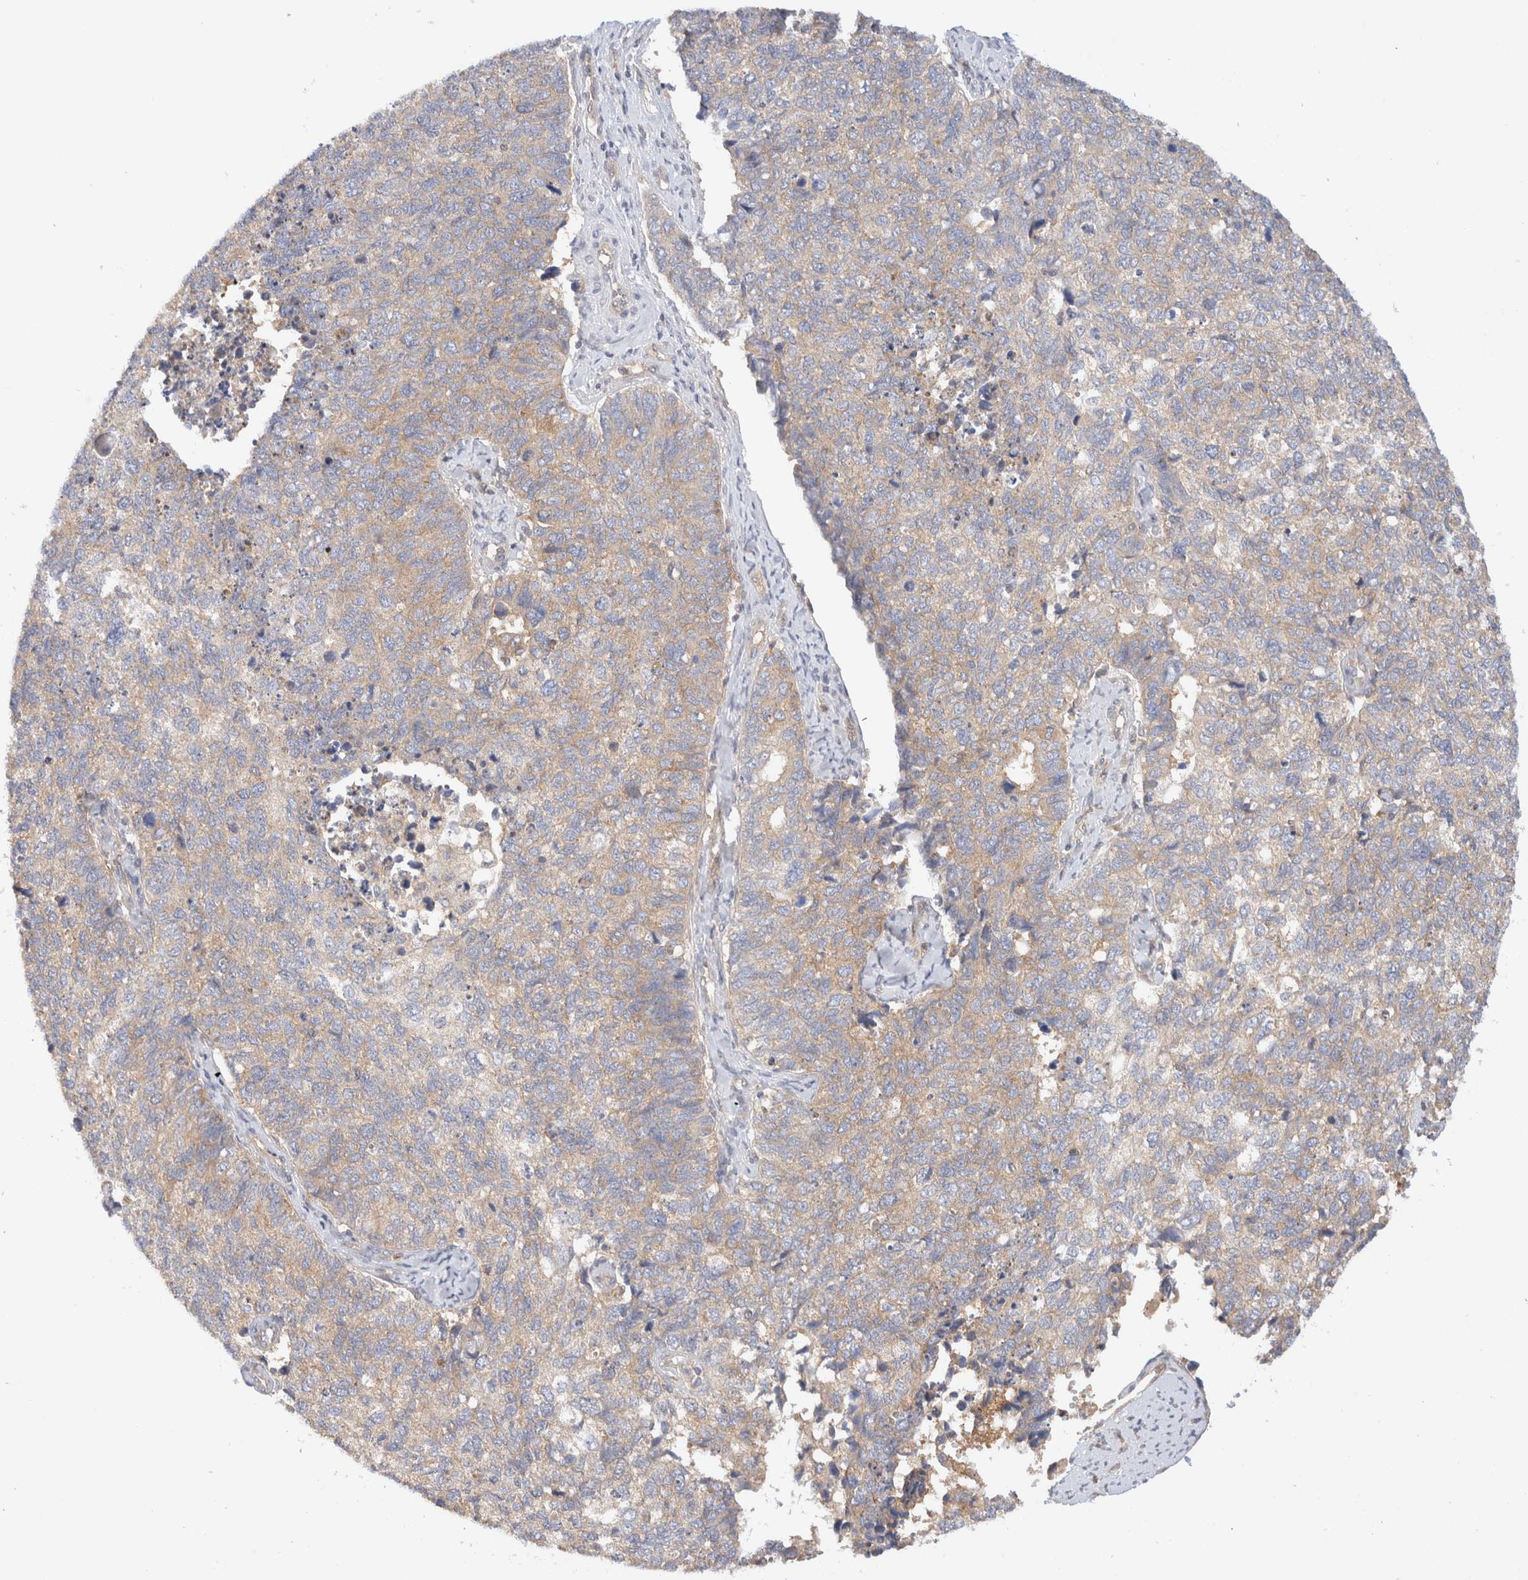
{"staining": {"intensity": "moderate", "quantity": ">75%", "location": "cytoplasmic/membranous"}, "tissue": "cervical cancer", "cell_type": "Tumor cells", "image_type": "cancer", "snomed": [{"axis": "morphology", "description": "Squamous cell carcinoma, NOS"}, {"axis": "topography", "description": "Cervix"}], "caption": "Protein staining of cervical cancer tissue reveals moderate cytoplasmic/membranous positivity in approximately >75% of tumor cells.", "gene": "RABEP1", "patient": {"sex": "female", "age": 63}}